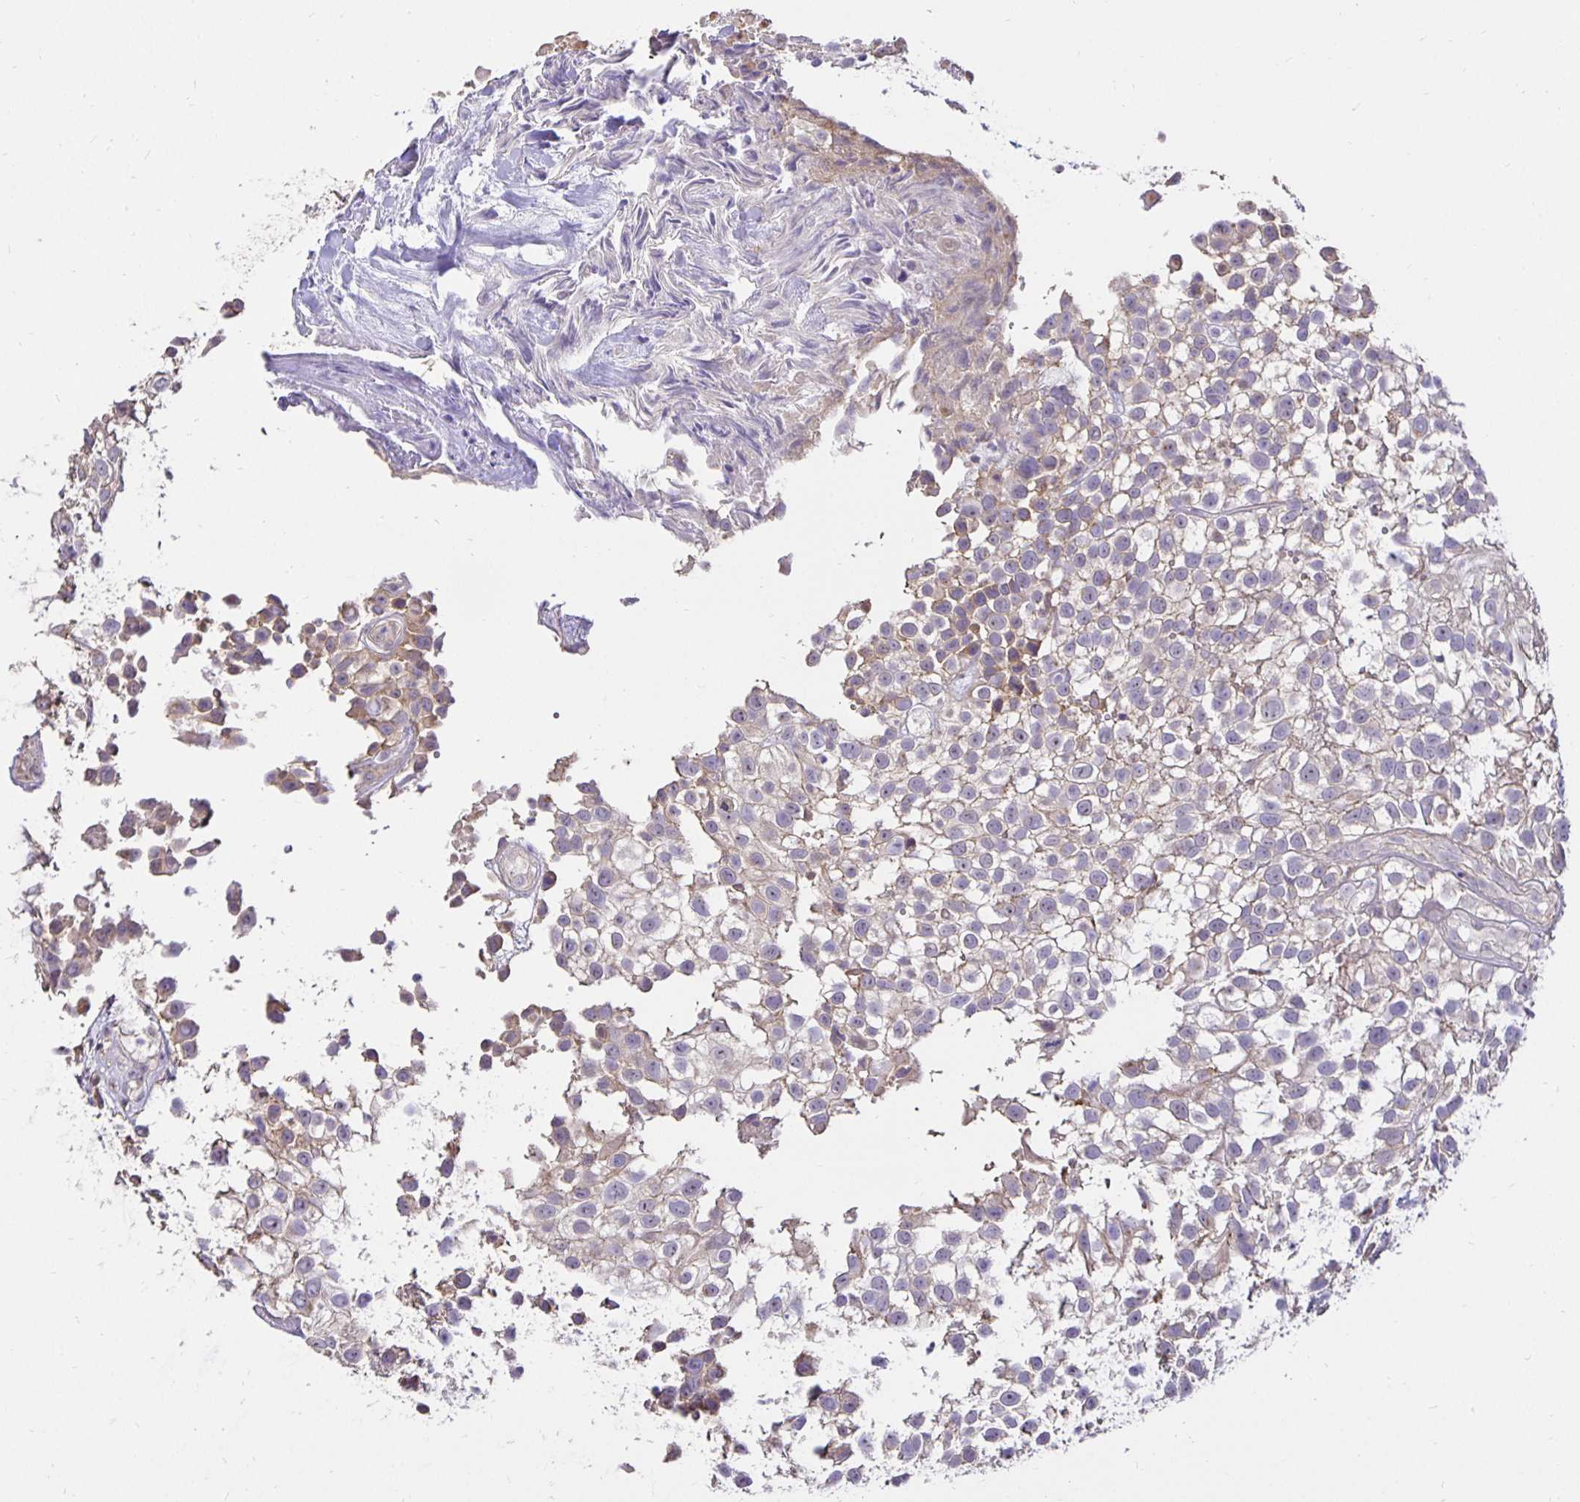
{"staining": {"intensity": "weak", "quantity": "<25%", "location": "cytoplasmic/membranous"}, "tissue": "urothelial cancer", "cell_type": "Tumor cells", "image_type": "cancer", "snomed": [{"axis": "morphology", "description": "Urothelial carcinoma, High grade"}, {"axis": "topography", "description": "Urinary bladder"}], "caption": "DAB immunohistochemical staining of urothelial carcinoma (high-grade) exhibits no significant positivity in tumor cells.", "gene": "PNPLA3", "patient": {"sex": "male", "age": 56}}